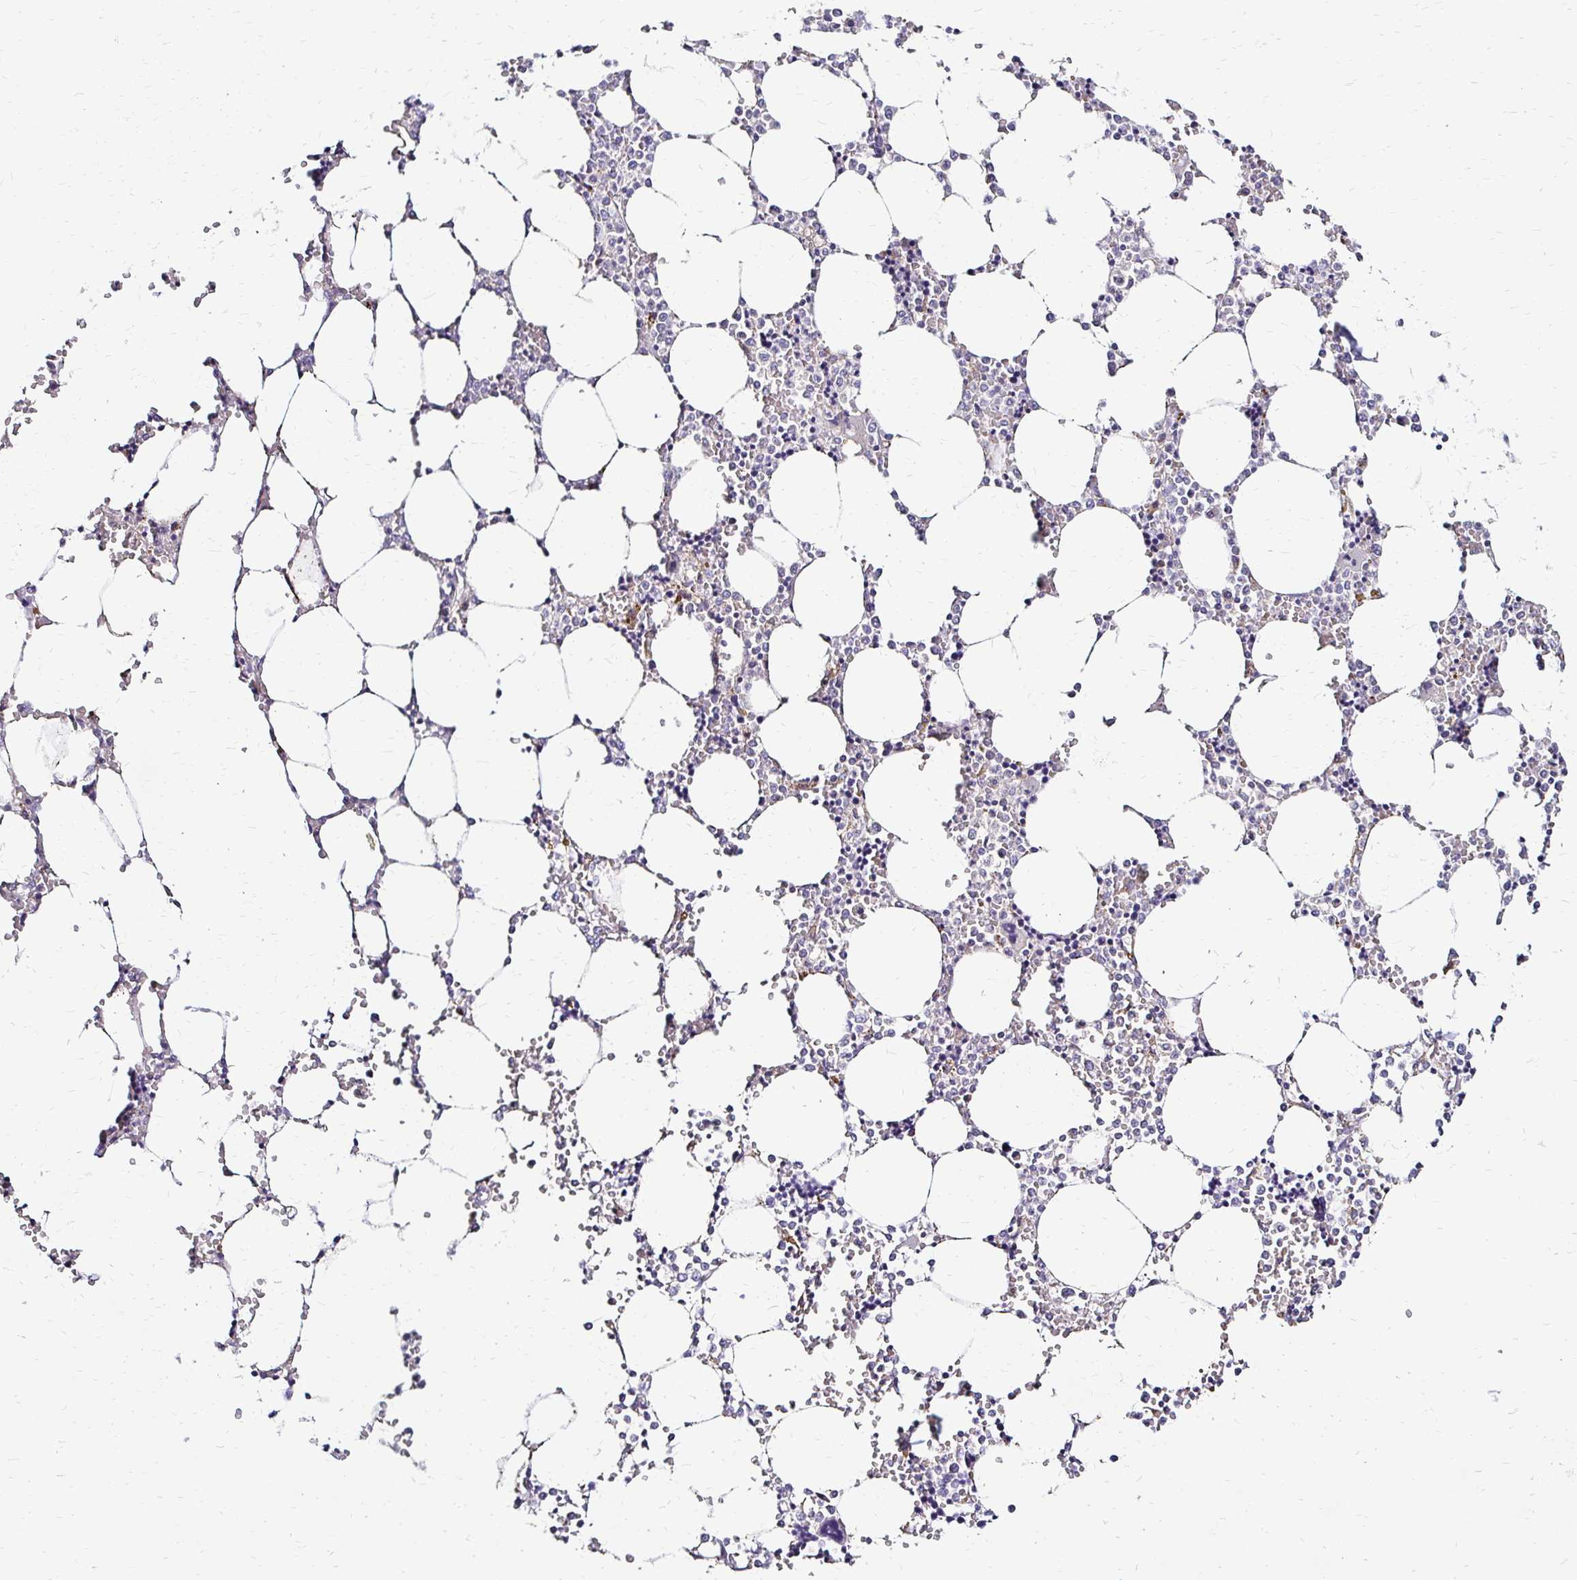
{"staining": {"intensity": "negative", "quantity": "none", "location": "none"}, "tissue": "bone marrow", "cell_type": "Hematopoietic cells", "image_type": "normal", "snomed": [{"axis": "morphology", "description": "Normal tissue, NOS"}, {"axis": "topography", "description": "Bone marrow"}], "caption": "Bone marrow was stained to show a protein in brown. There is no significant staining in hematopoietic cells. The staining was performed using DAB (3,3'-diaminobenzidine) to visualize the protein expression in brown, while the nuclei were stained in blue with hematoxylin (Magnification: 20x).", "gene": "IDUA", "patient": {"sex": "male", "age": 64}}